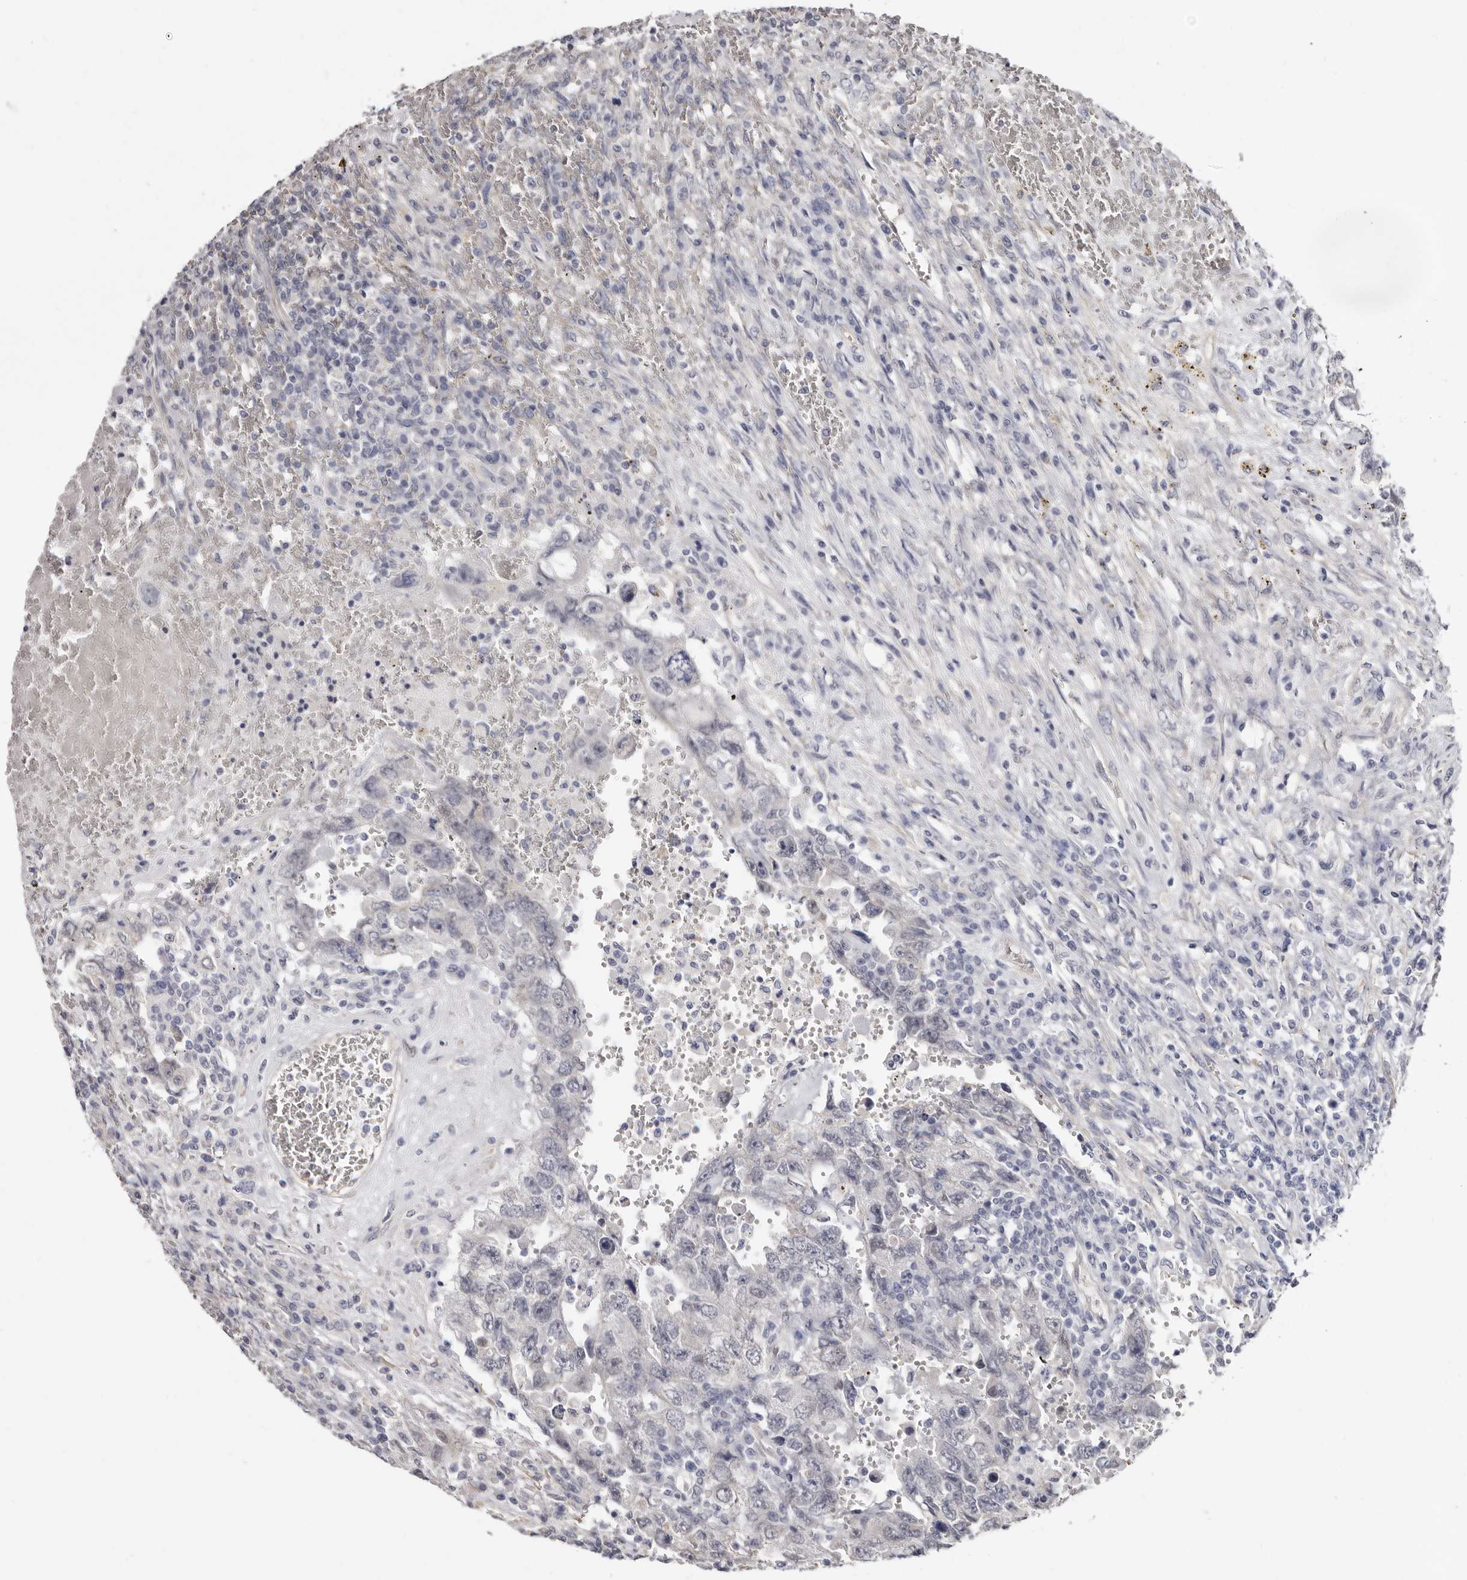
{"staining": {"intensity": "negative", "quantity": "none", "location": "none"}, "tissue": "testis cancer", "cell_type": "Tumor cells", "image_type": "cancer", "snomed": [{"axis": "morphology", "description": "Carcinoma, Embryonal, NOS"}, {"axis": "topography", "description": "Testis"}], "caption": "This is an immunohistochemistry histopathology image of testis cancer (embryonal carcinoma). There is no expression in tumor cells.", "gene": "KHDRBS2", "patient": {"sex": "male", "age": 26}}